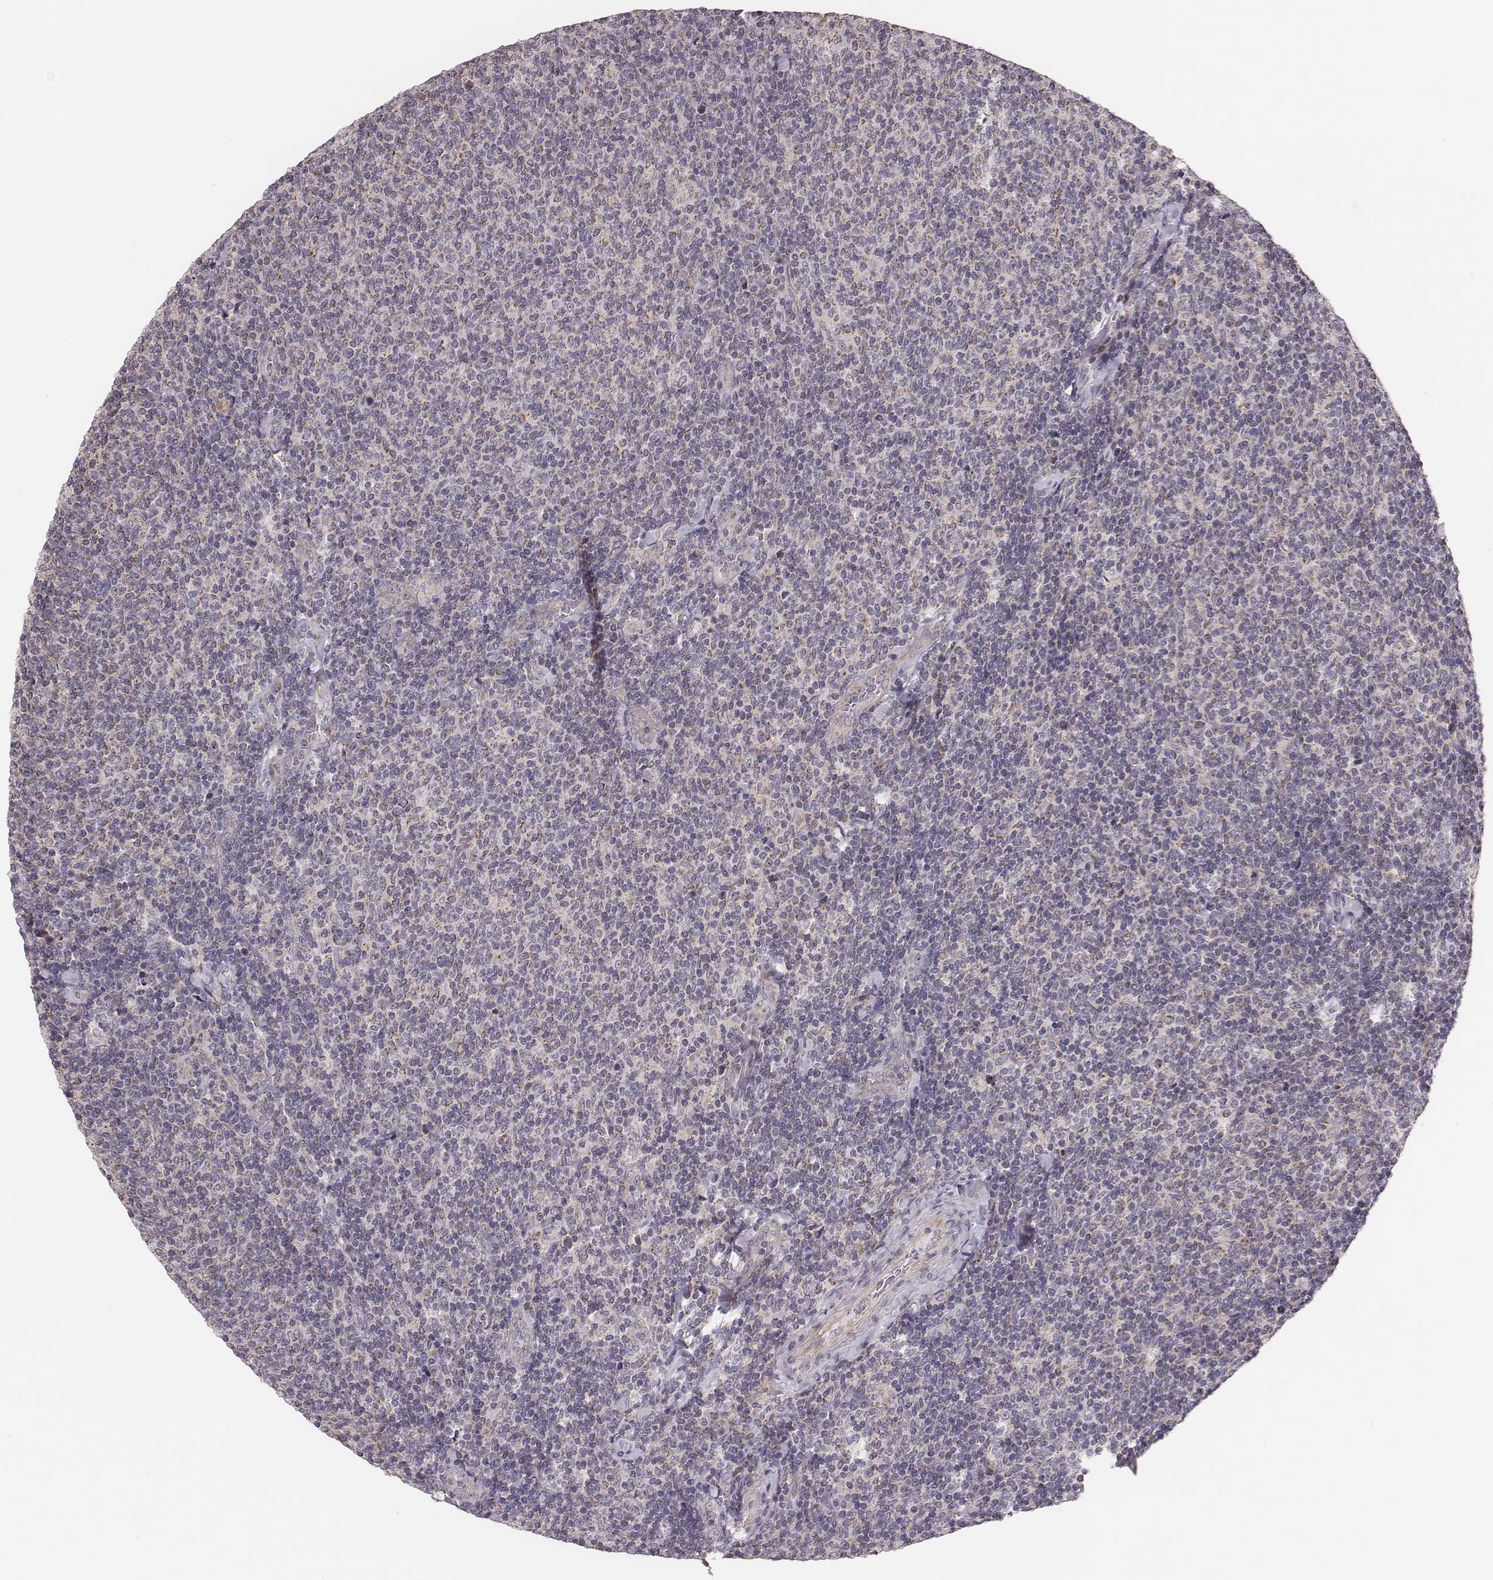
{"staining": {"intensity": "negative", "quantity": "none", "location": "none"}, "tissue": "lymphoma", "cell_type": "Tumor cells", "image_type": "cancer", "snomed": [{"axis": "morphology", "description": "Malignant lymphoma, non-Hodgkin's type, Low grade"}, {"axis": "topography", "description": "Lymph node"}], "caption": "This is a image of immunohistochemistry staining of low-grade malignant lymphoma, non-Hodgkin's type, which shows no positivity in tumor cells. Nuclei are stained in blue.", "gene": "HAVCR1", "patient": {"sex": "male", "age": 52}}